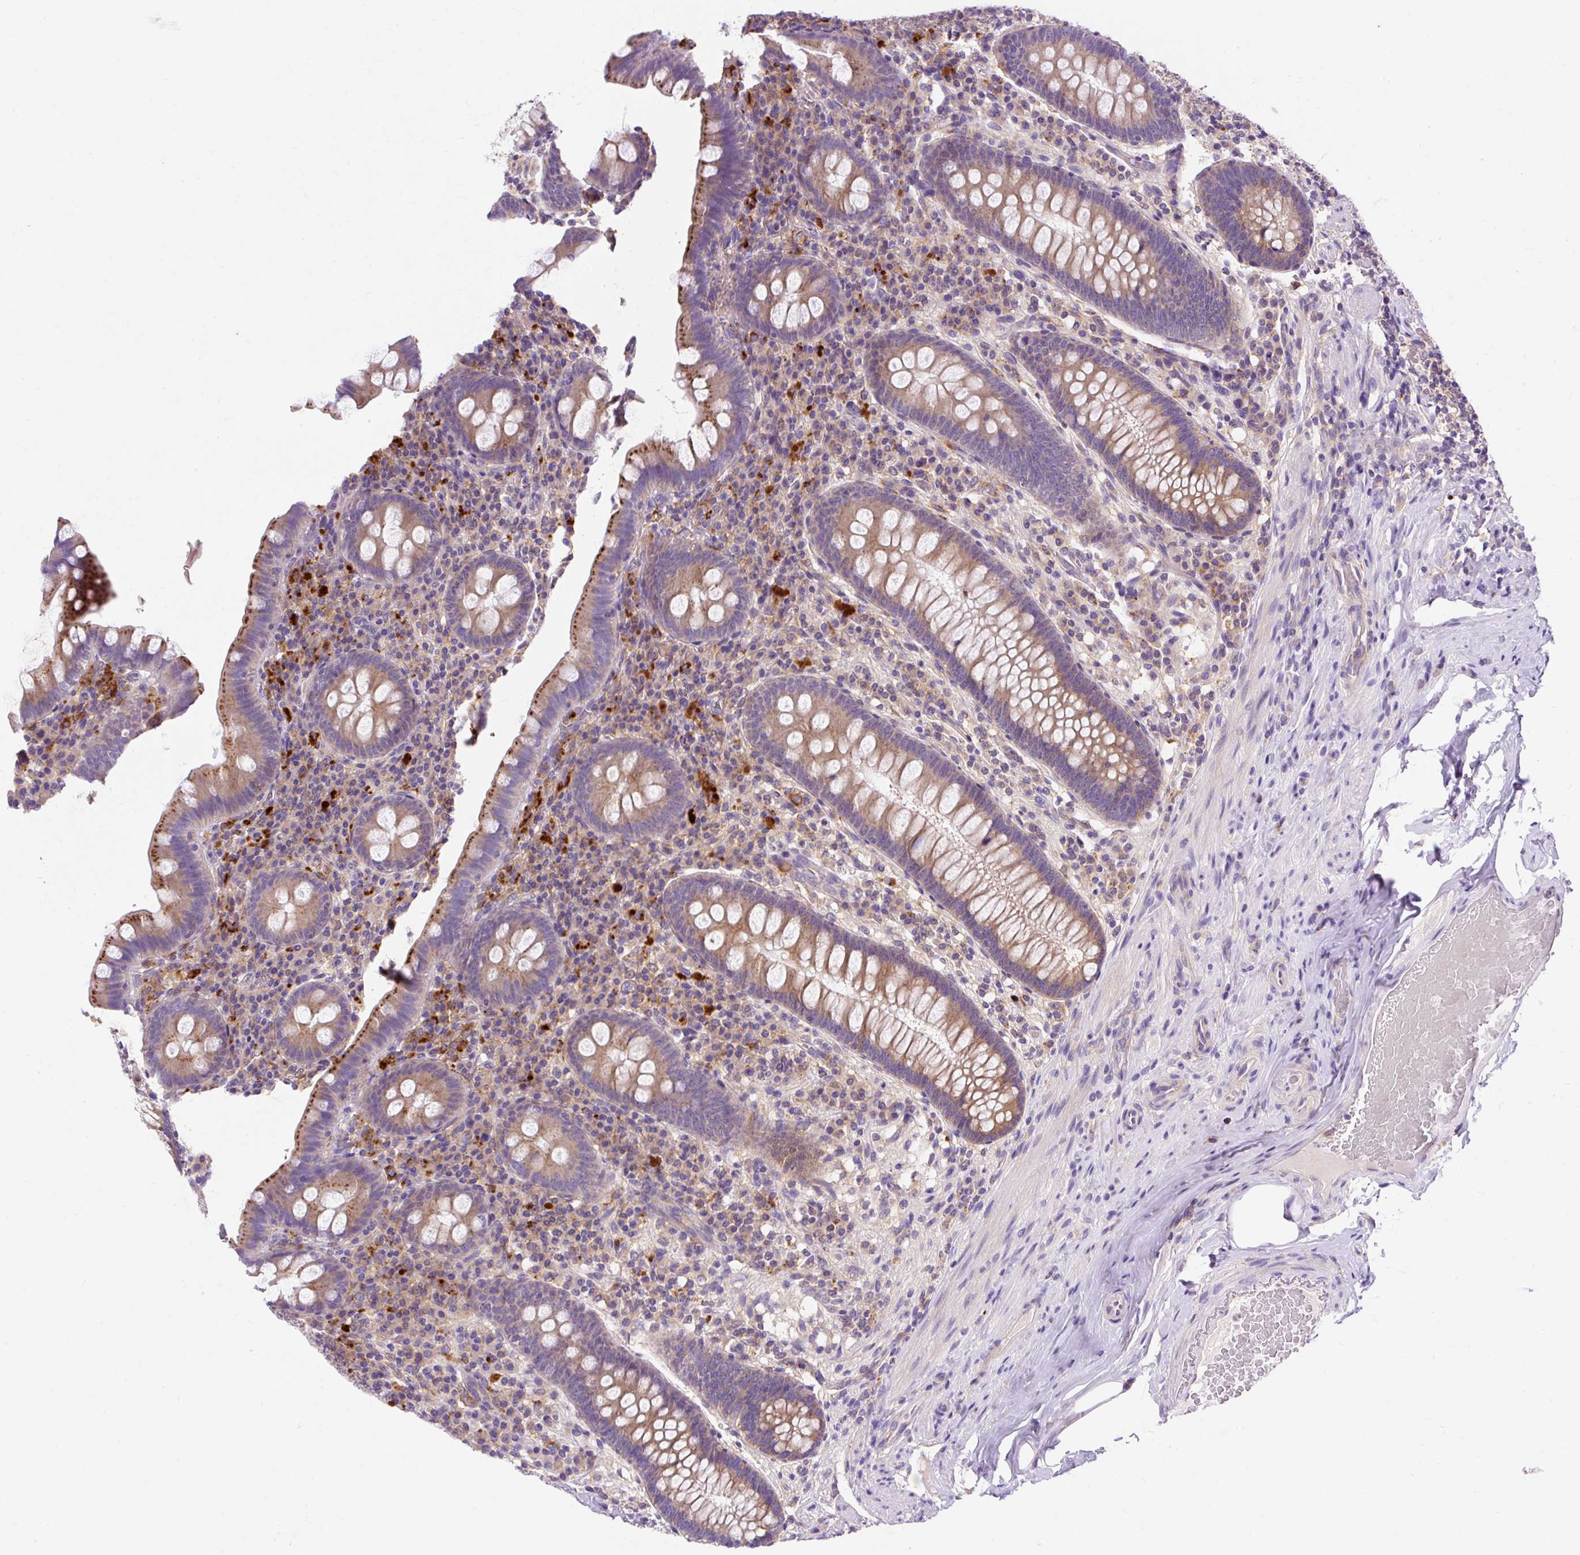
{"staining": {"intensity": "moderate", "quantity": "25%-75%", "location": "cytoplasmic/membranous"}, "tissue": "appendix", "cell_type": "Glandular cells", "image_type": "normal", "snomed": [{"axis": "morphology", "description": "Normal tissue, NOS"}, {"axis": "topography", "description": "Appendix"}], "caption": "Immunohistochemistry (IHC) (DAB (3,3'-diaminobenzidine)) staining of benign human appendix reveals moderate cytoplasmic/membranous protein staining in about 25%-75% of glandular cells. The staining is performed using DAB brown chromogen to label protein expression. The nuclei are counter-stained blue using hematoxylin.", "gene": "OR4K15", "patient": {"sex": "male", "age": 71}}